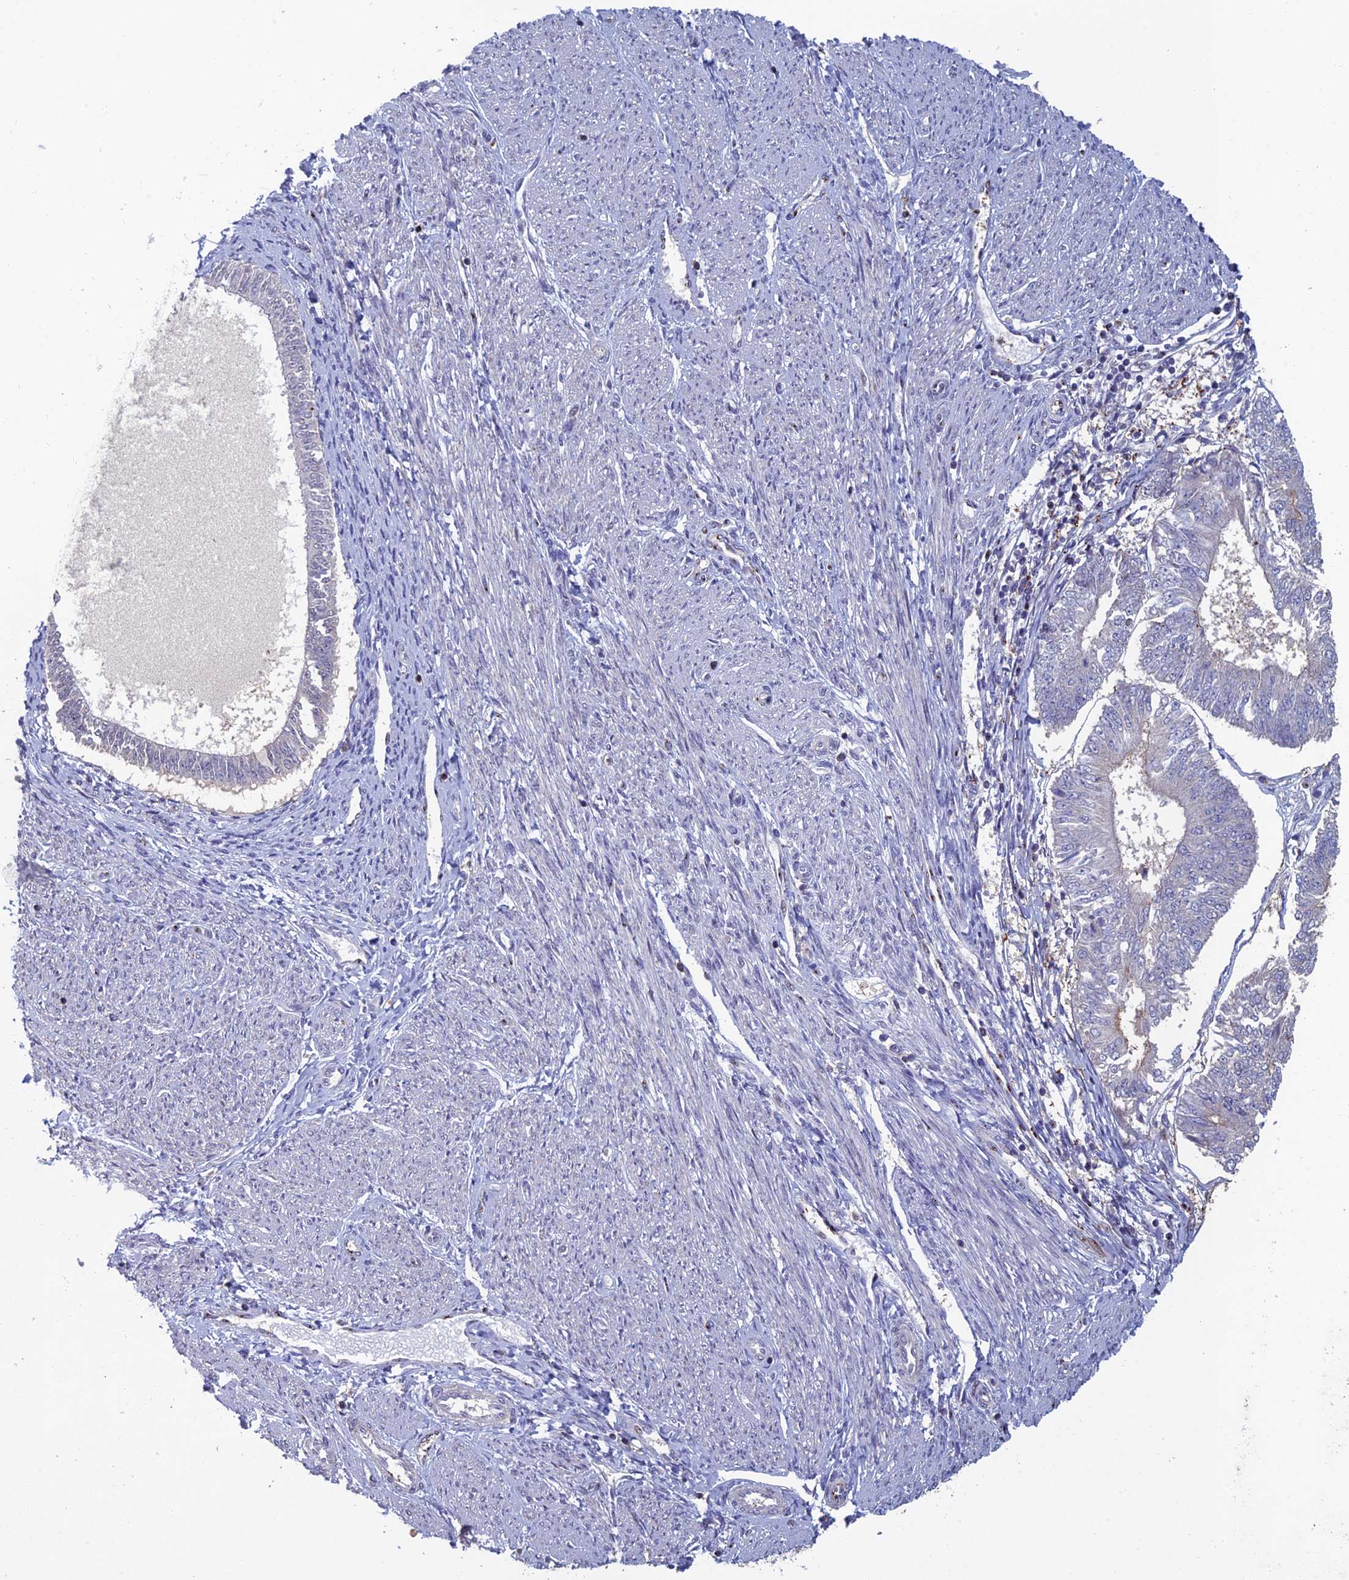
{"staining": {"intensity": "negative", "quantity": "none", "location": "none"}, "tissue": "endometrial cancer", "cell_type": "Tumor cells", "image_type": "cancer", "snomed": [{"axis": "morphology", "description": "Adenocarcinoma, NOS"}, {"axis": "topography", "description": "Endometrium"}], "caption": "This photomicrograph is of endometrial cancer (adenocarcinoma) stained with IHC to label a protein in brown with the nuclei are counter-stained blue. There is no staining in tumor cells. (DAB (3,3'-diaminobenzidine) IHC visualized using brightfield microscopy, high magnification).", "gene": "C15orf62", "patient": {"sex": "female", "age": 58}}